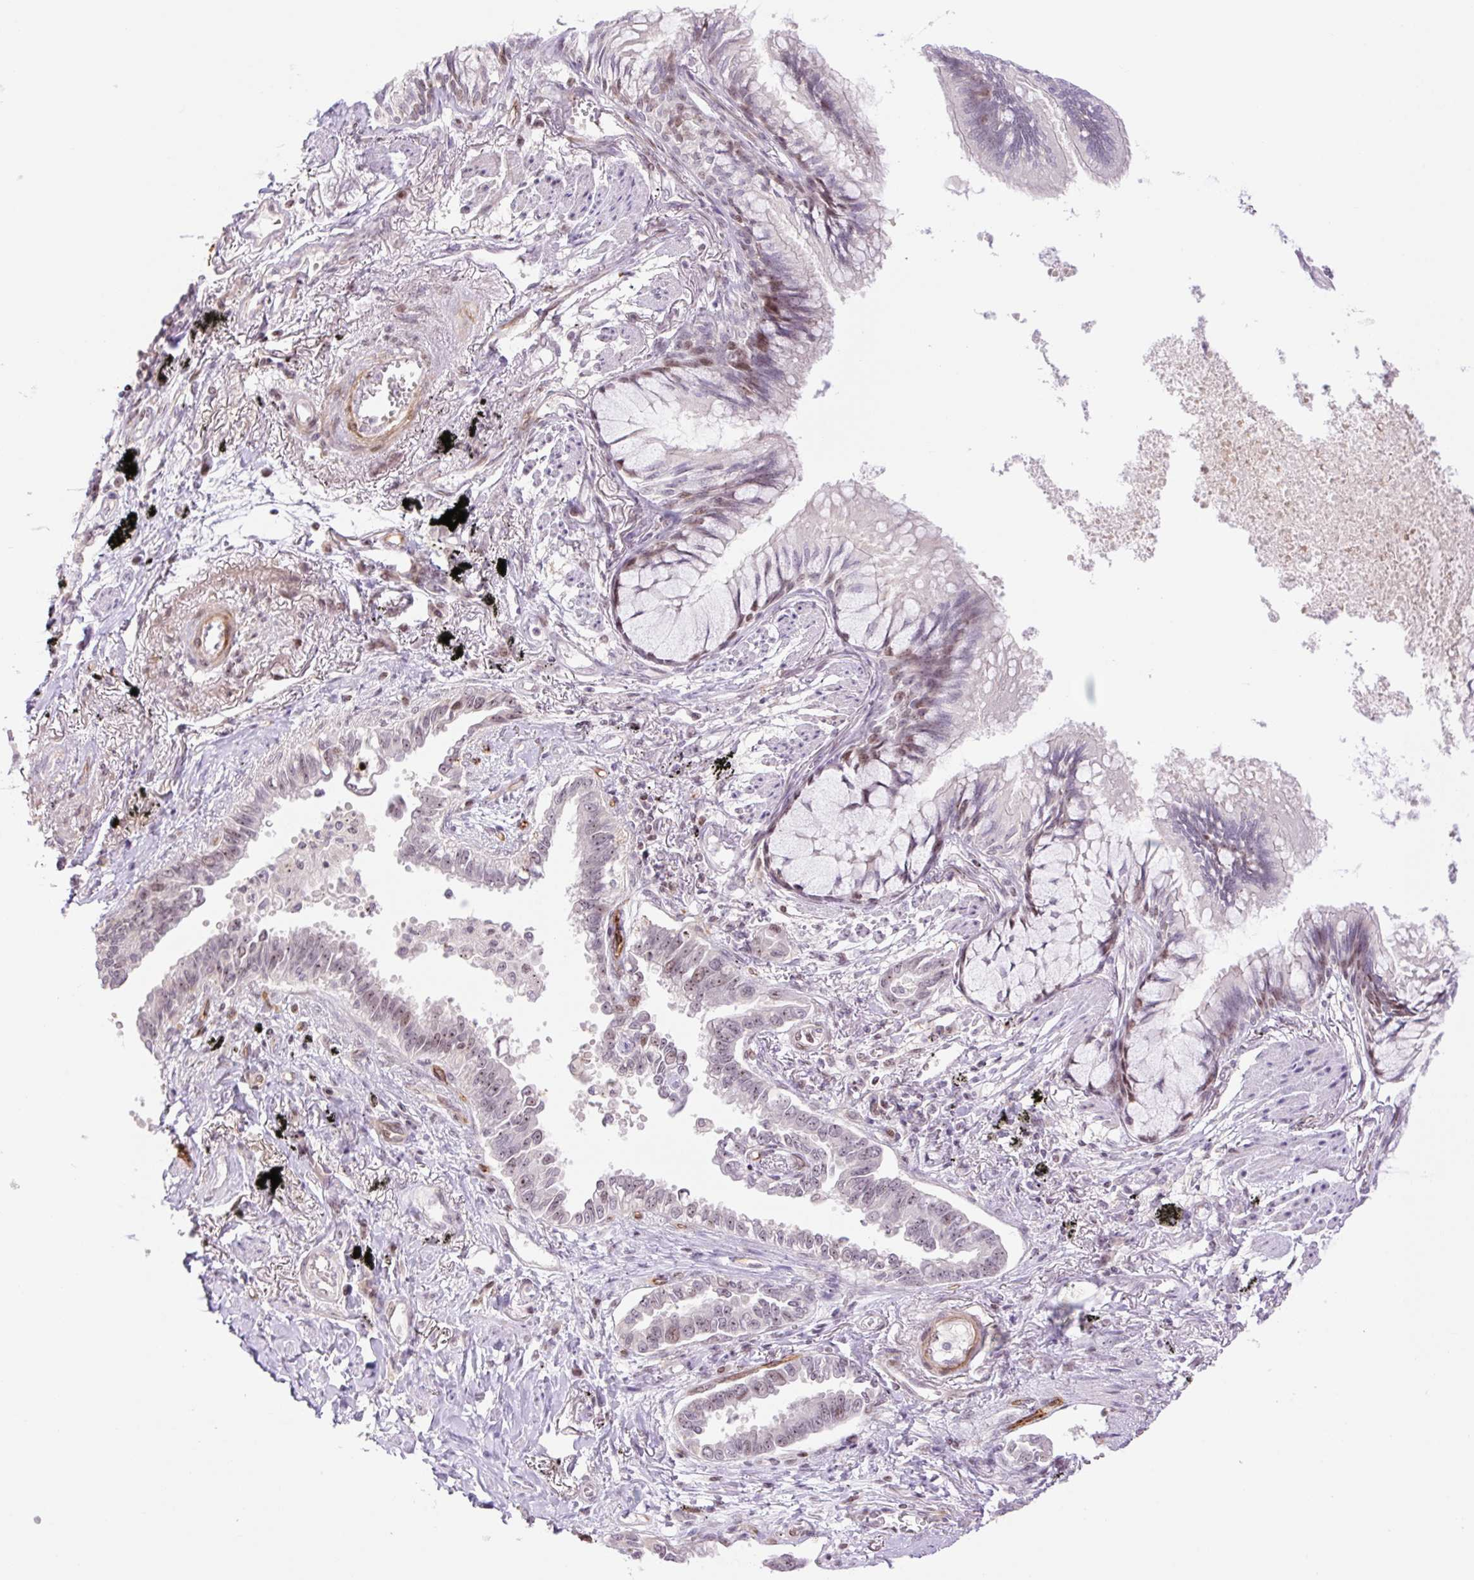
{"staining": {"intensity": "weak", "quantity": ">75%", "location": "nuclear"}, "tissue": "lung cancer", "cell_type": "Tumor cells", "image_type": "cancer", "snomed": [{"axis": "morphology", "description": "Adenocarcinoma, NOS"}, {"axis": "topography", "description": "Lung"}], "caption": "High-power microscopy captured an IHC micrograph of lung cancer, revealing weak nuclear staining in approximately >75% of tumor cells.", "gene": "ZNF417", "patient": {"sex": "male", "age": 67}}